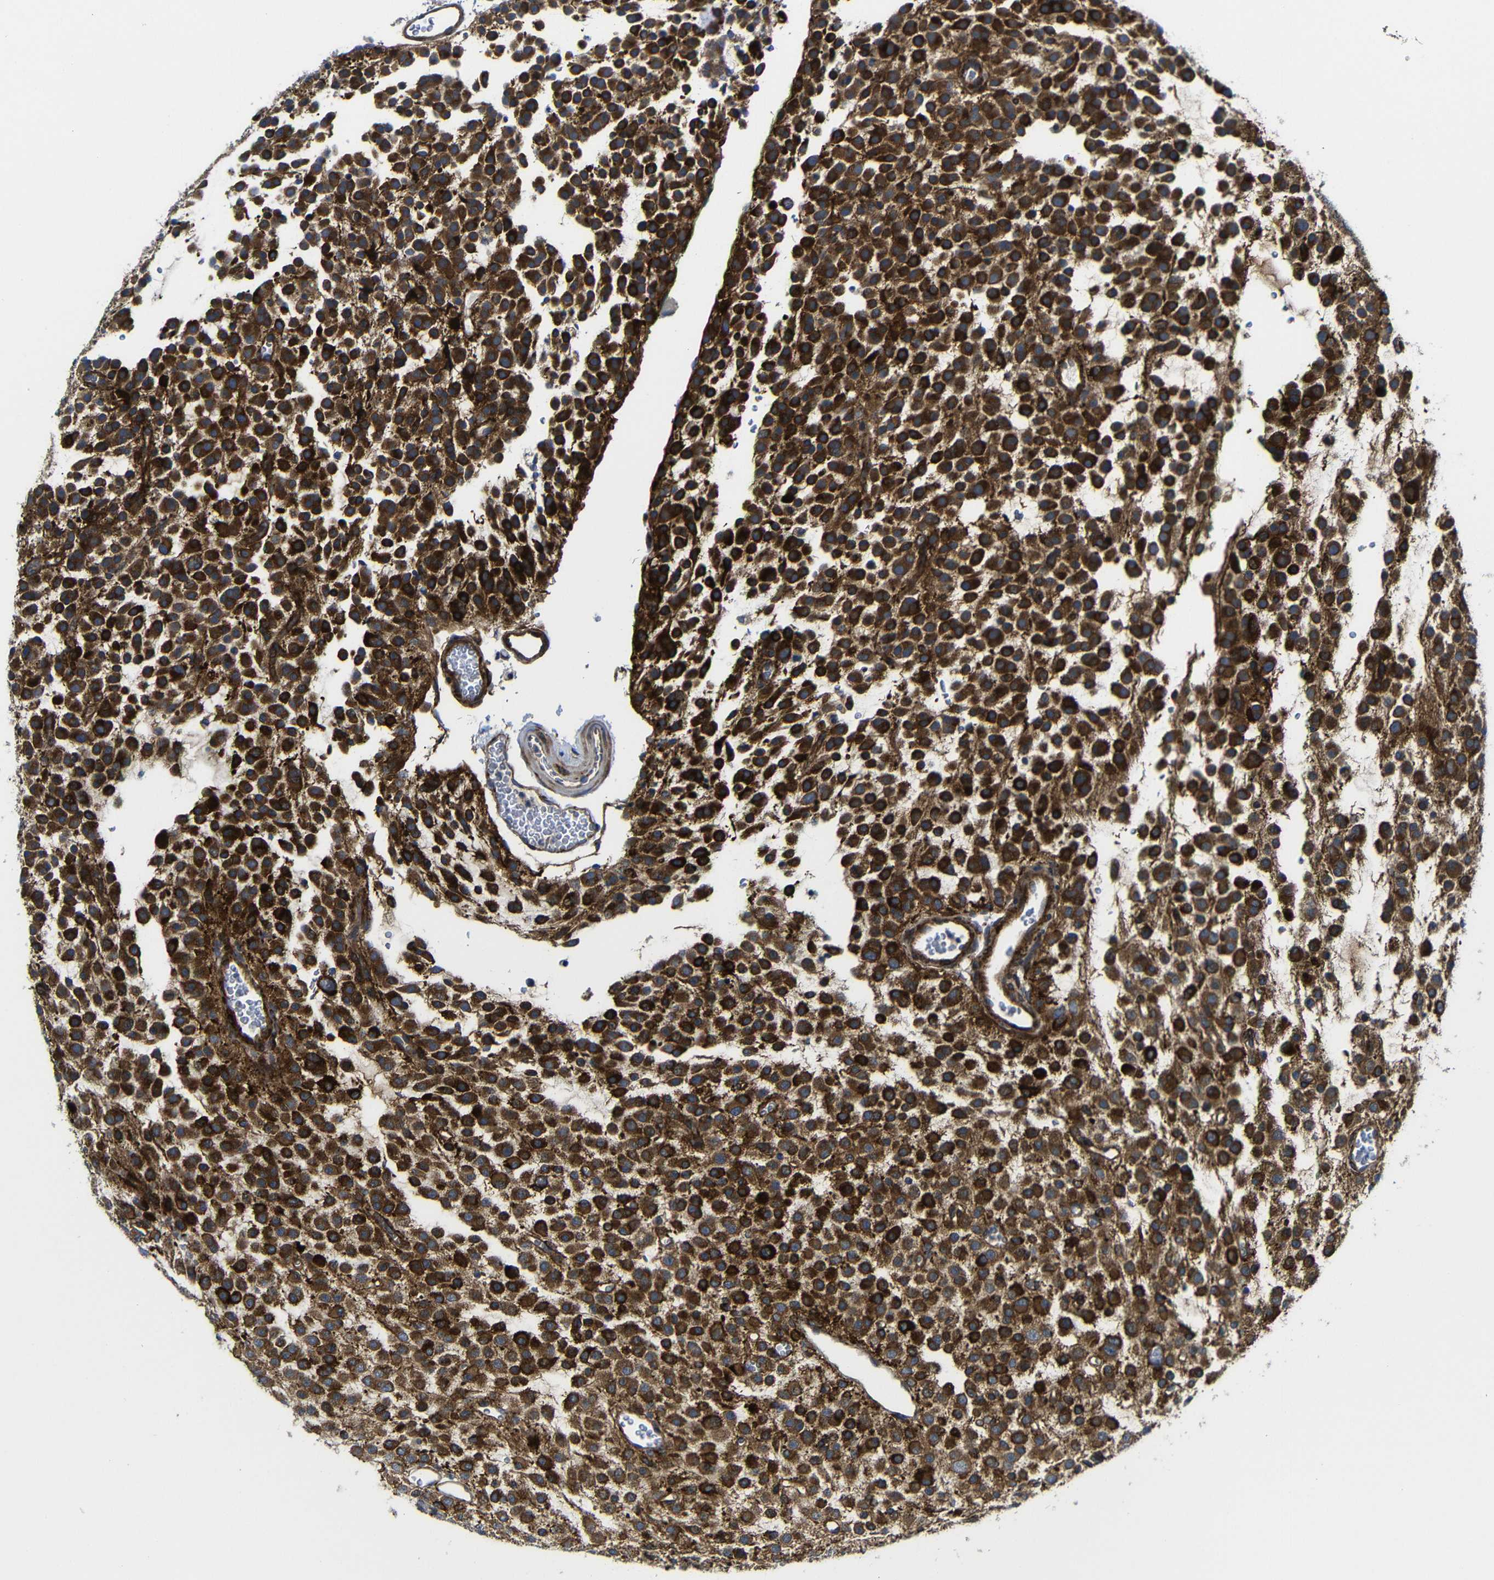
{"staining": {"intensity": "strong", "quantity": ">75%", "location": "cytoplasmic/membranous"}, "tissue": "glioma", "cell_type": "Tumor cells", "image_type": "cancer", "snomed": [{"axis": "morphology", "description": "Glioma, malignant, Low grade"}, {"axis": "topography", "description": "Brain"}], "caption": "Immunohistochemistry histopathology image of neoplastic tissue: glioma stained using immunohistochemistry displays high levels of strong protein expression localized specifically in the cytoplasmic/membranous of tumor cells, appearing as a cytoplasmic/membranous brown color.", "gene": "PARP14", "patient": {"sex": "male", "age": 38}}